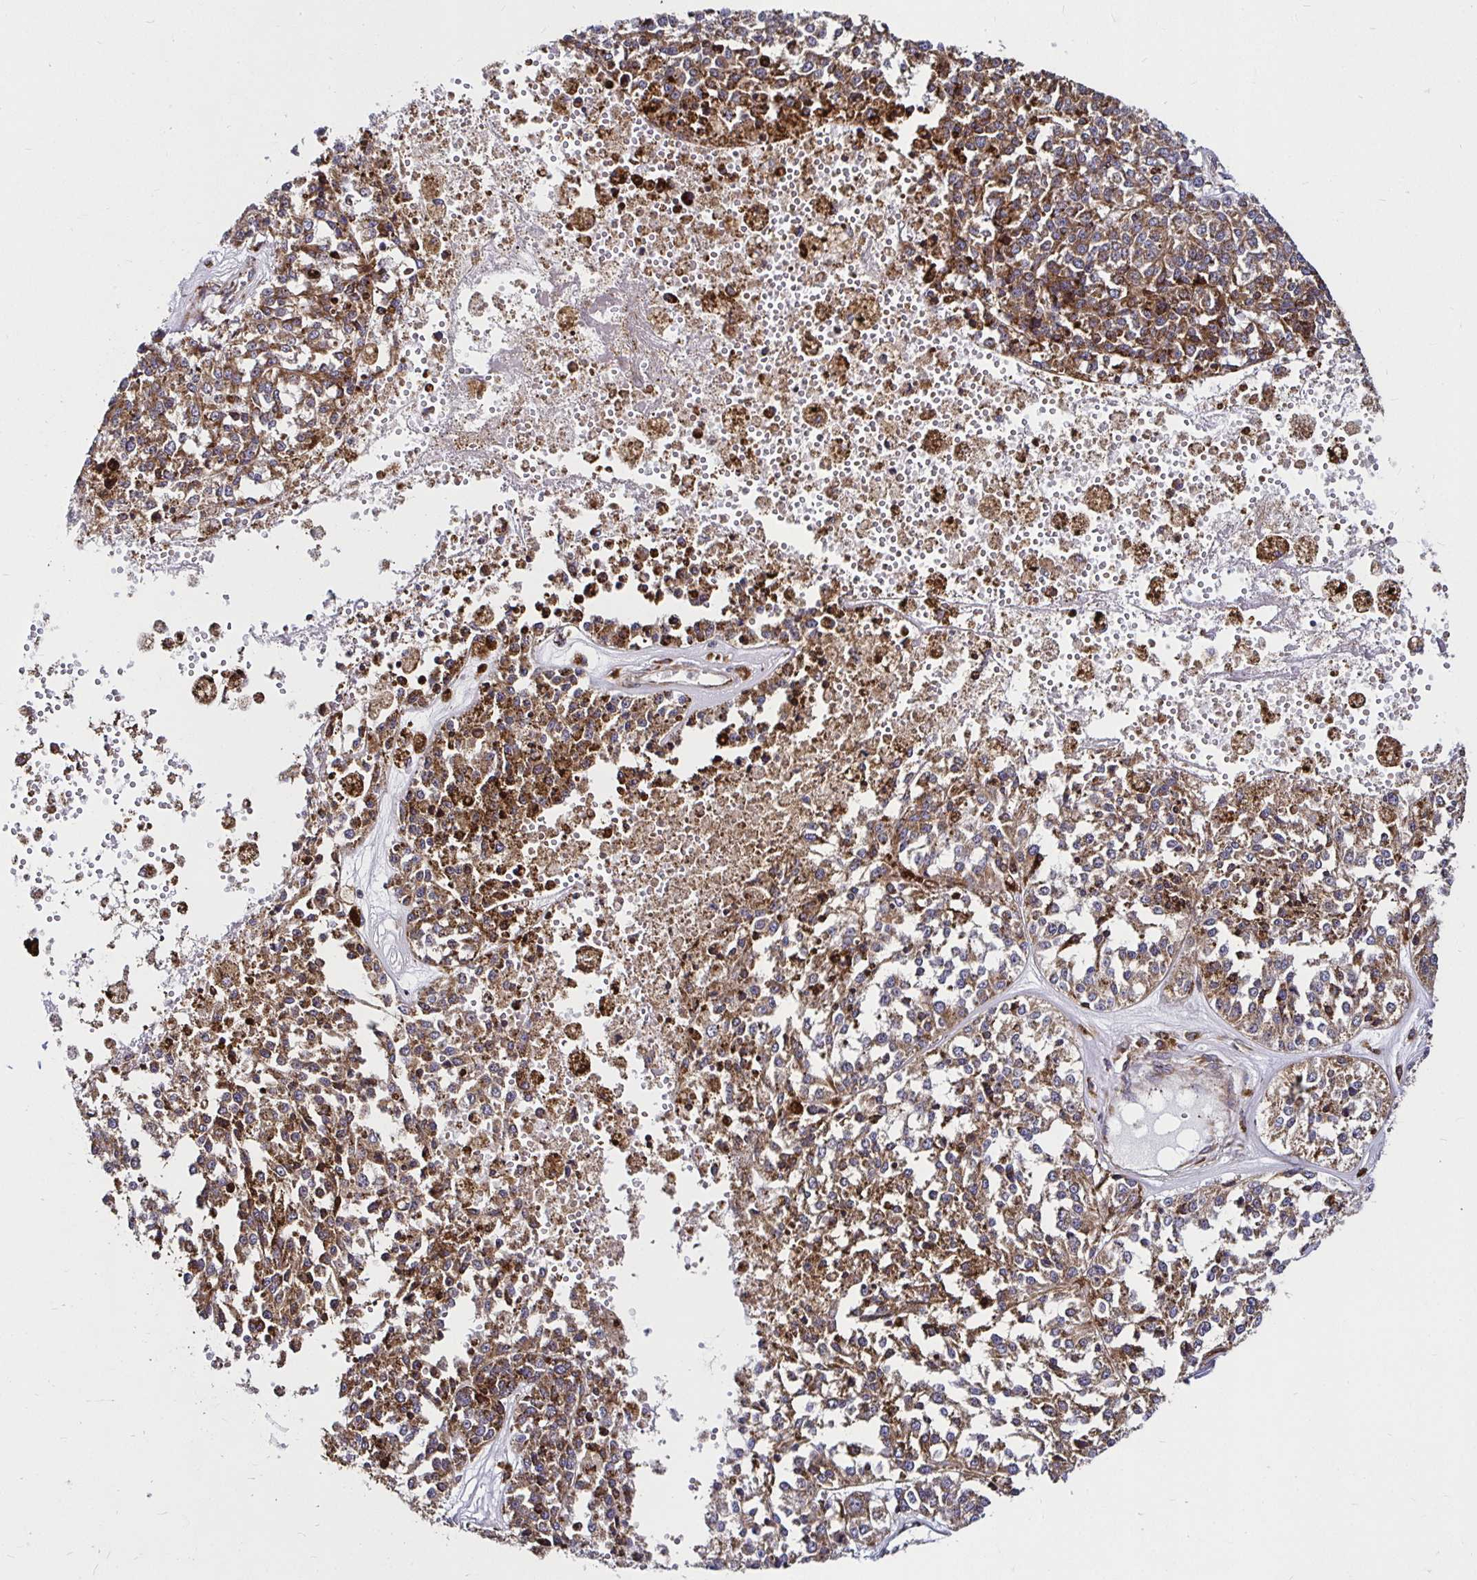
{"staining": {"intensity": "moderate", "quantity": ">75%", "location": "cytoplasmic/membranous"}, "tissue": "melanoma", "cell_type": "Tumor cells", "image_type": "cancer", "snomed": [{"axis": "morphology", "description": "Malignant melanoma, Metastatic site"}, {"axis": "topography", "description": "Lymph node"}], "caption": "High-power microscopy captured an IHC micrograph of malignant melanoma (metastatic site), revealing moderate cytoplasmic/membranous expression in about >75% of tumor cells.", "gene": "SMYD3", "patient": {"sex": "female", "age": 64}}